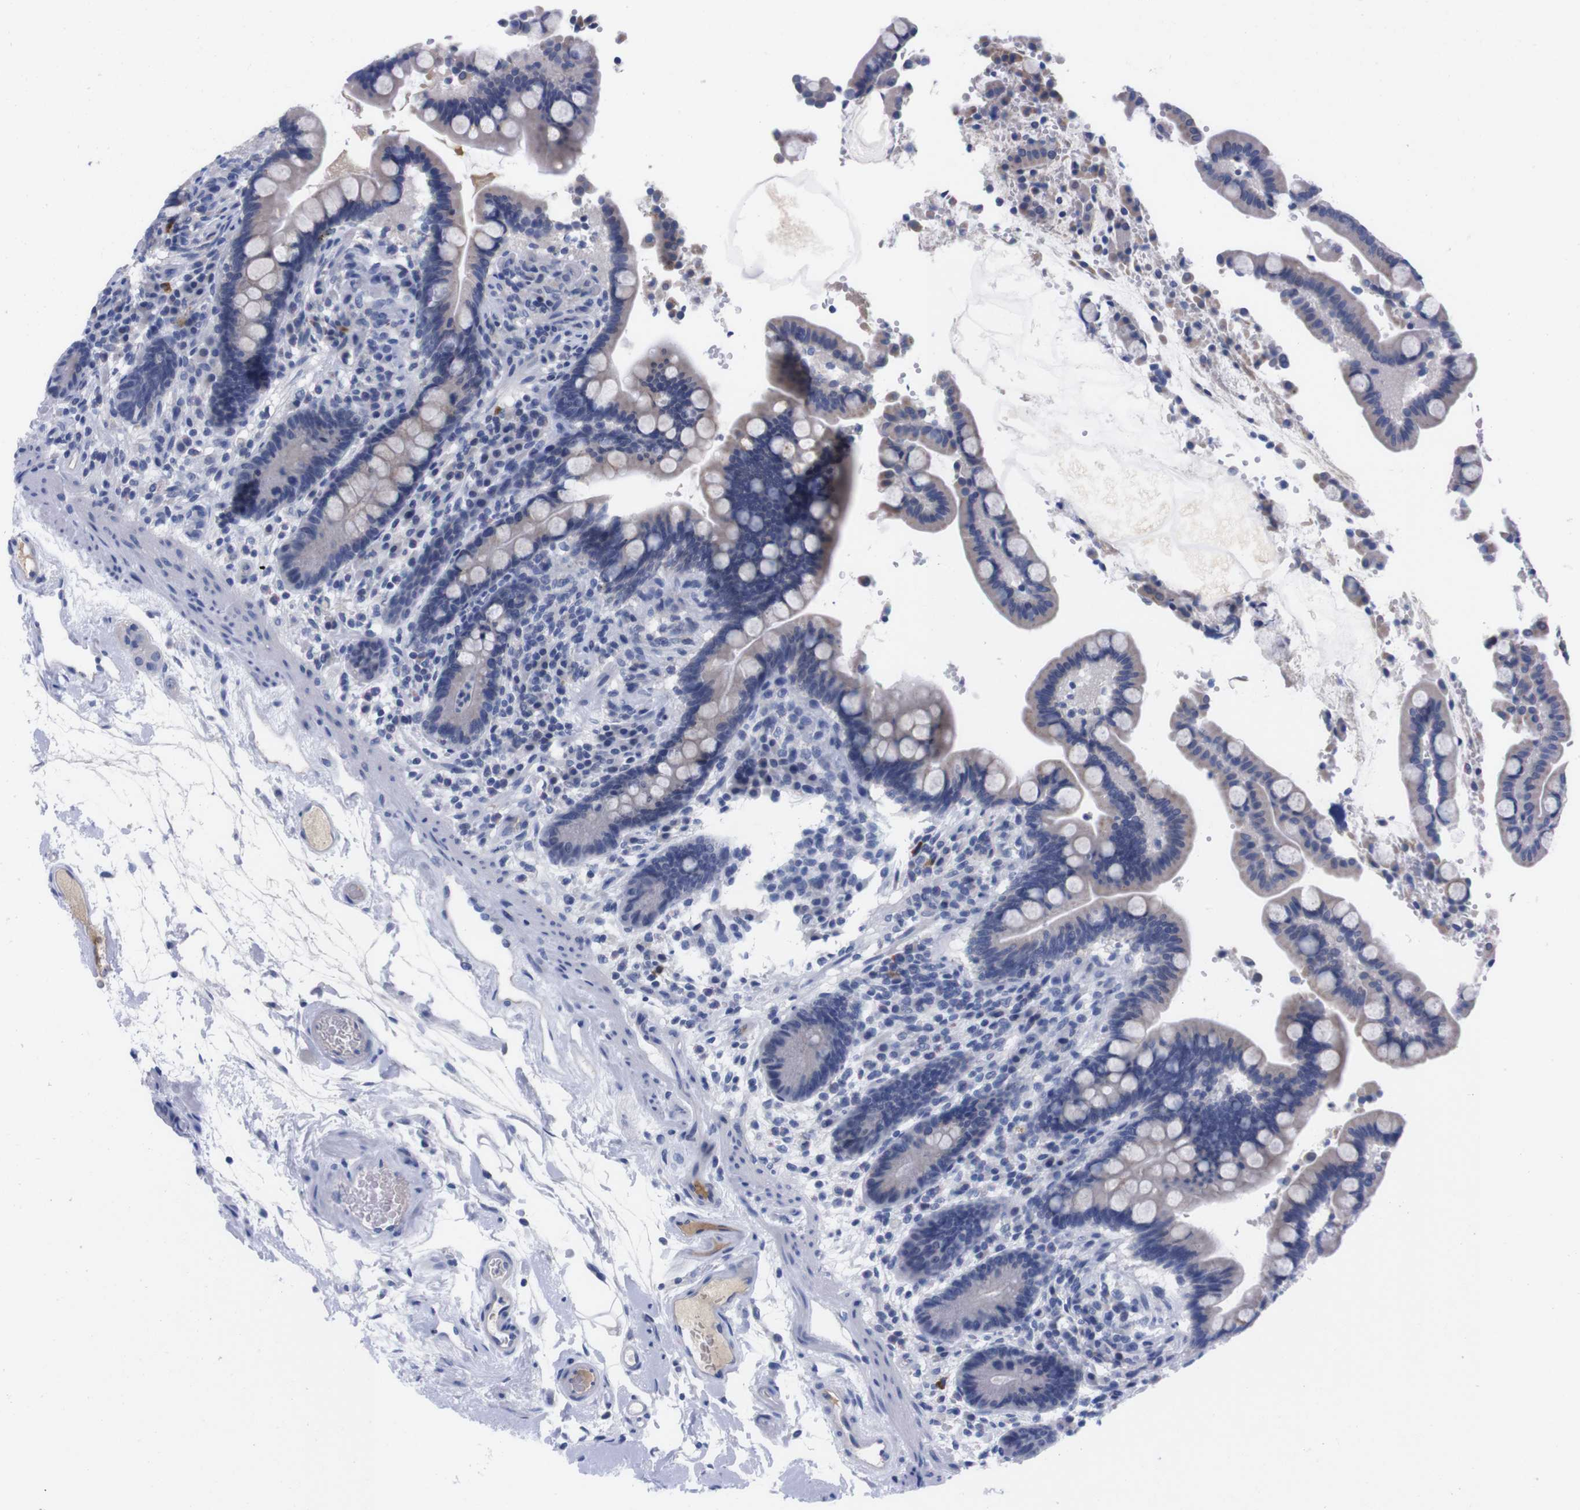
{"staining": {"intensity": "negative", "quantity": "none", "location": "none"}, "tissue": "colon", "cell_type": "Endothelial cells", "image_type": "normal", "snomed": [{"axis": "morphology", "description": "Normal tissue, NOS"}, {"axis": "topography", "description": "Colon"}], "caption": "This is an immunohistochemistry histopathology image of normal human colon. There is no positivity in endothelial cells.", "gene": "FAM210A", "patient": {"sex": "male", "age": 73}}